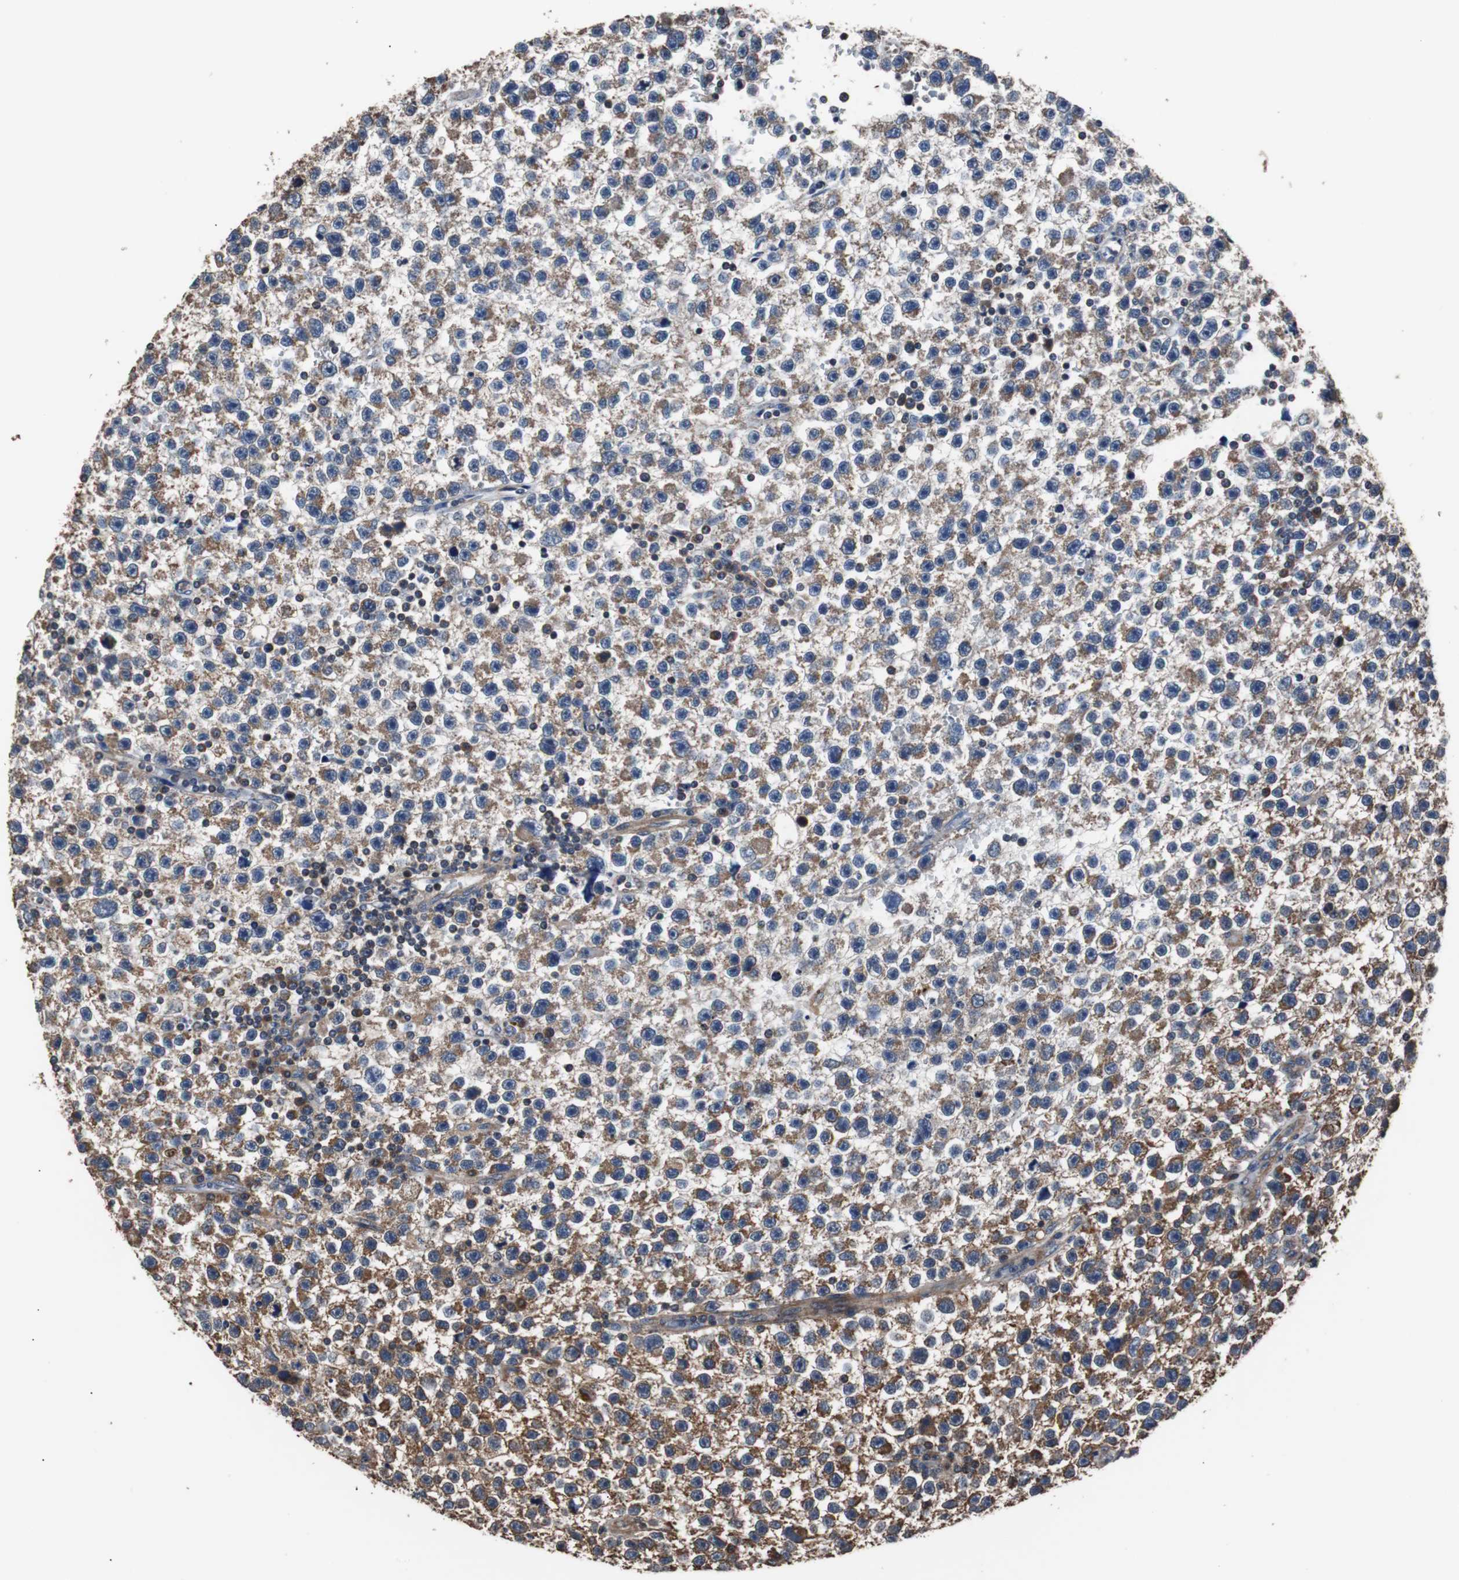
{"staining": {"intensity": "moderate", "quantity": ">75%", "location": "cytoplasmic/membranous"}, "tissue": "testis cancer", "cell_type": "Tumor cells", "image_type": "cancer", "snomed": [{"axis": "morphology", "description": "Seminoma, NOS"}, {"axis": "topography", "description": "Testis"}], "caption": "Immunohistochemistry (IHC) (DAB) staining of testis cancer exhibits moderate cytoplasmic/membranous protein positivity in approximately >75% of tumor cells.", "gene": "PITRM1", "patient": {"sex": "male", "age": 33}}